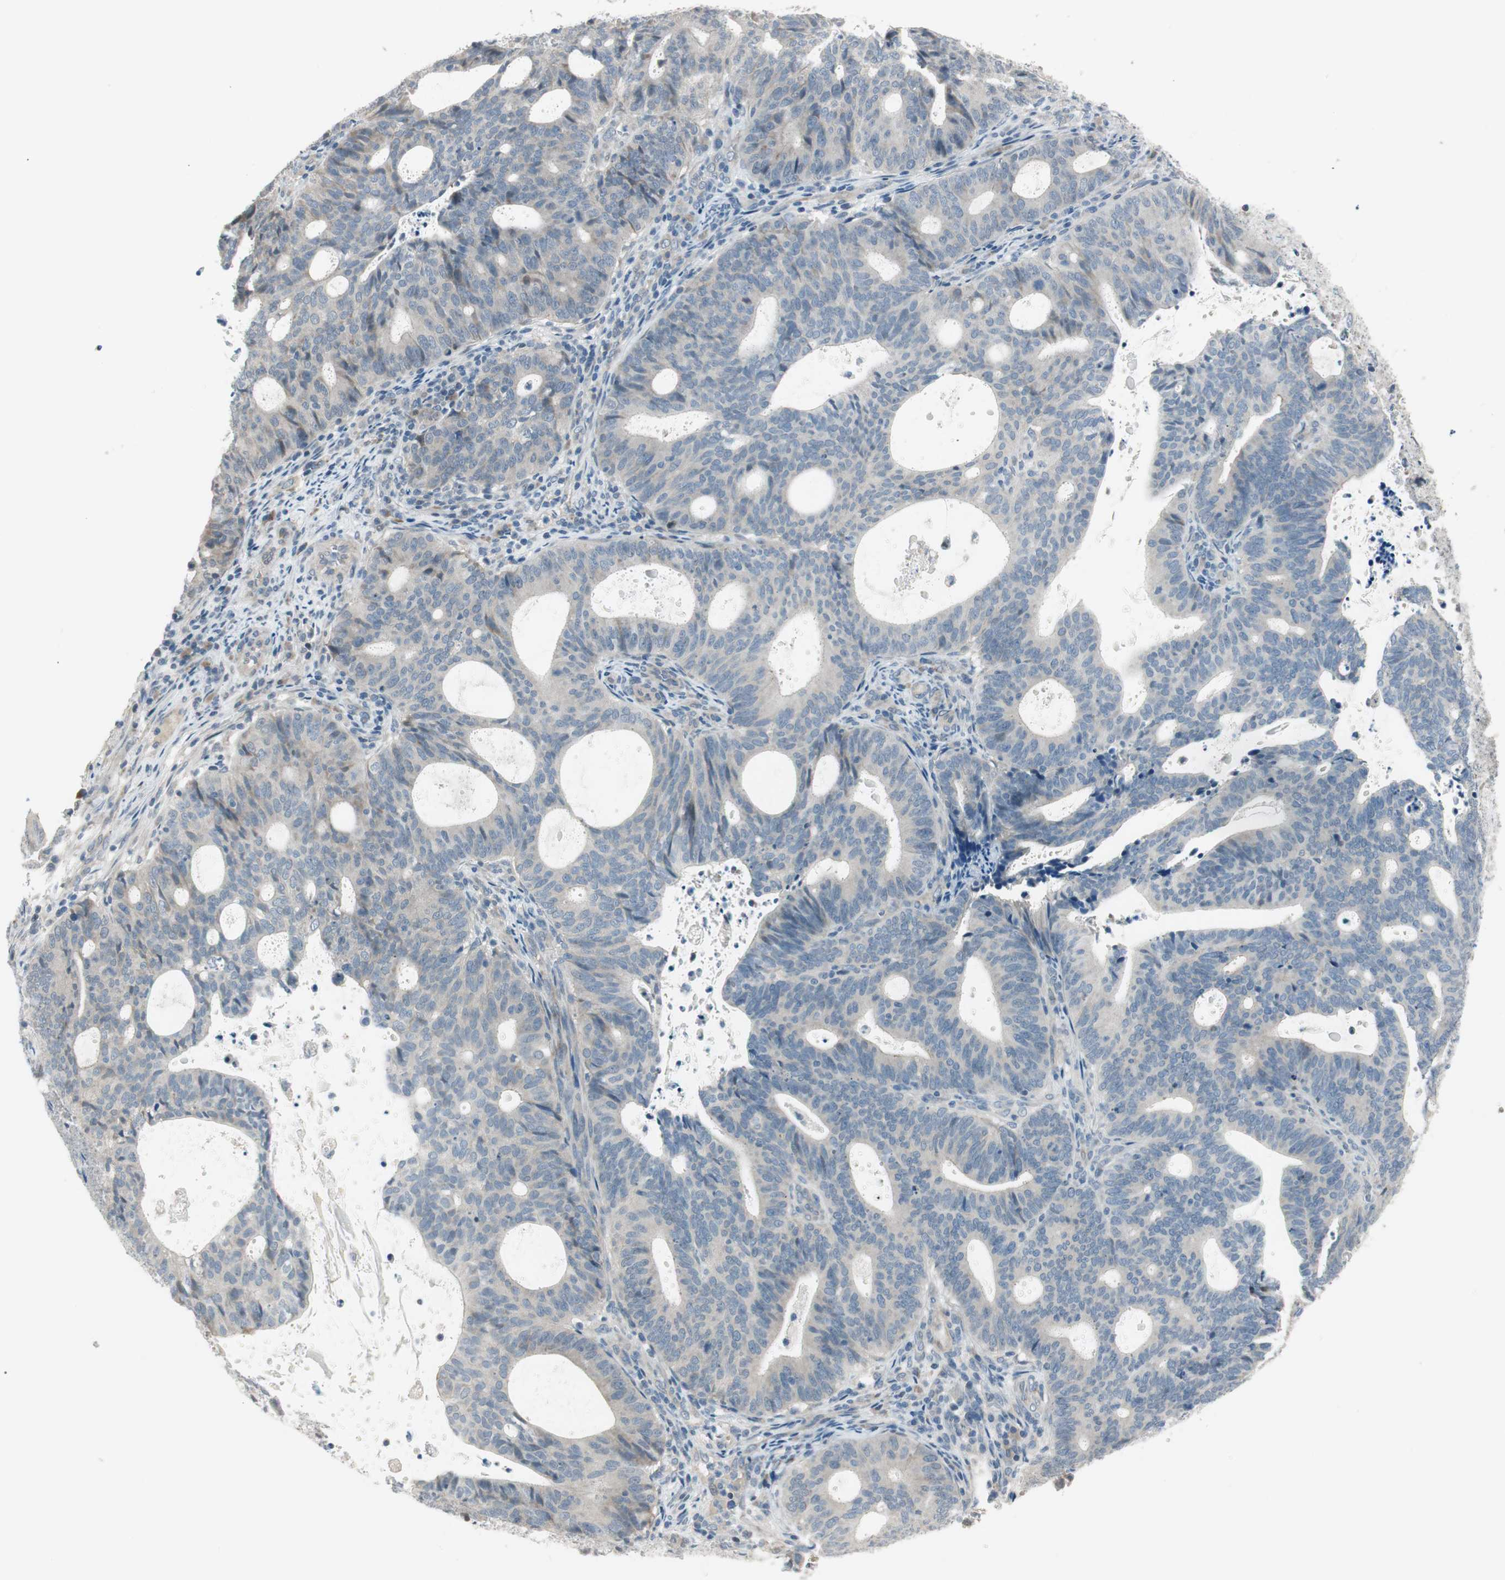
{"staining": {"intensity": "negative", "quantity": "none", "location": "none"}, "tissue": "endometrial cancer", "cell_type": "Tumor cells", "image_type": "cancer", "snomed": [{"axis": "morphology", "description": "Adenocarcinoma, NOS"}, {"axis": "topography", "description": "Uterus"}], "caption": "A micrograph of endometrial cancer (adenocarcinoma) stained for a protein demonstrates no brown staining in tumor cells.", "gene": "PCDHB15", "patient": {"sex": "female", "age": 83}}